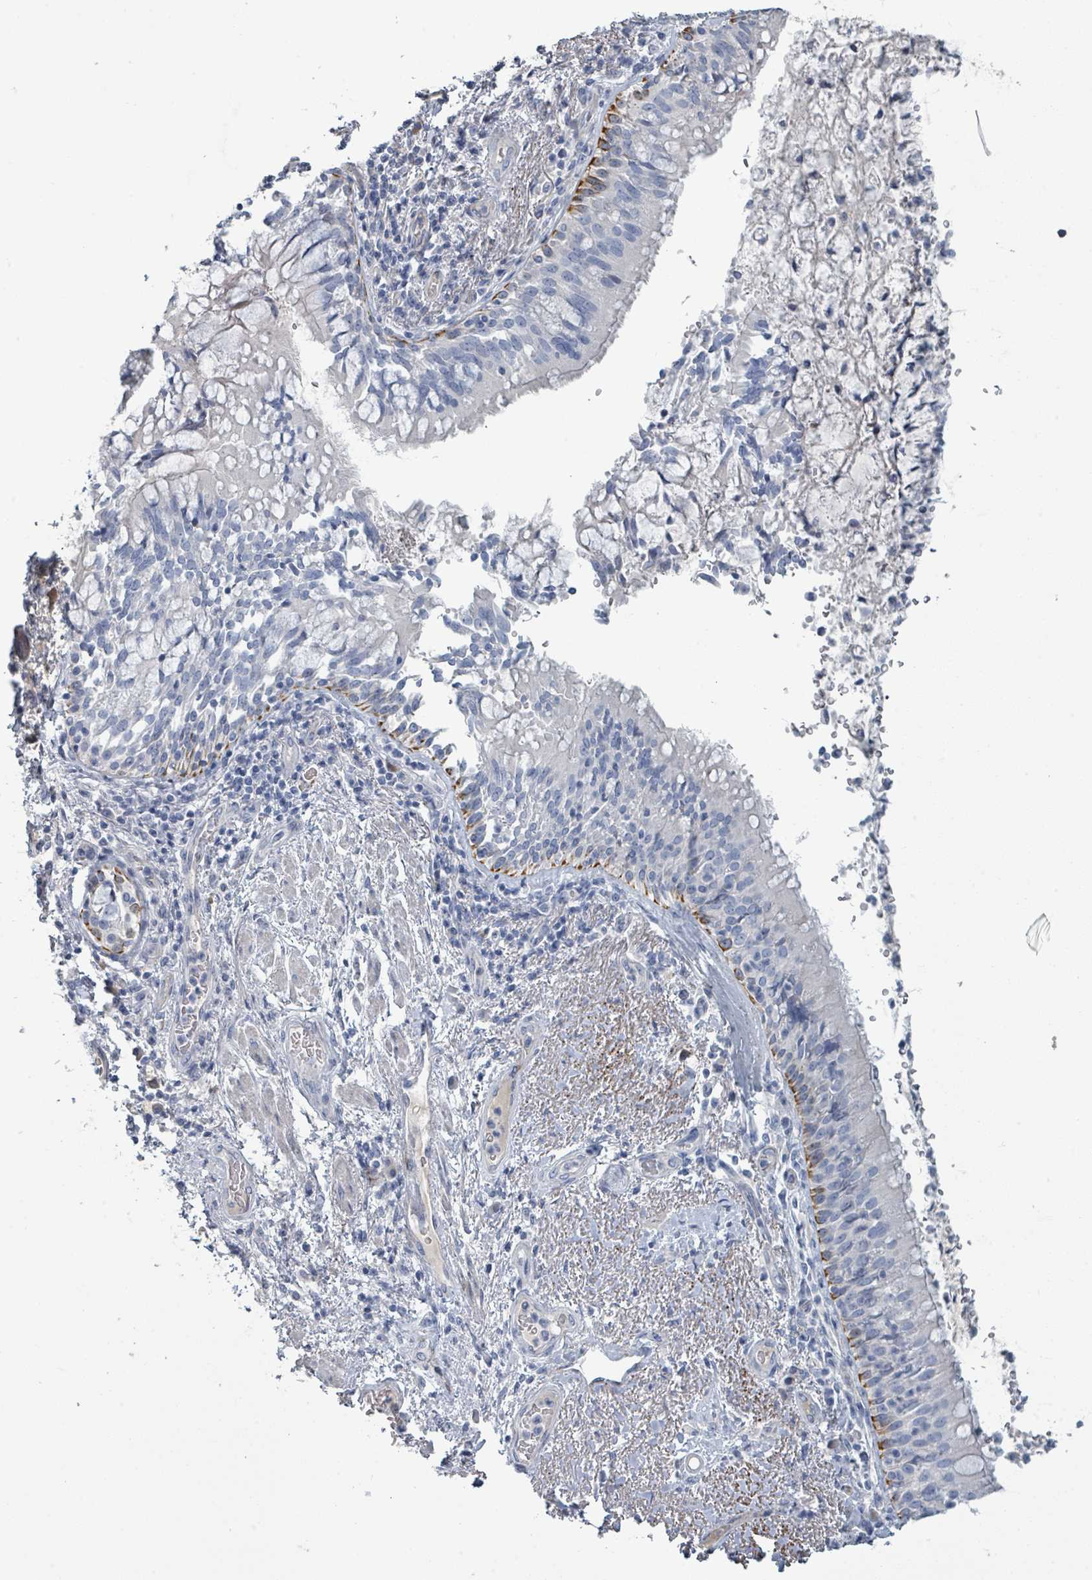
{"staining": {"intensity": "strong", "quantity": "25%-75%", "location": "cytoplasmic/membranous"}, "tissue": "bronchus", "cell_type": "Respiratory epithelial cells", "image_type": "normal", "snomed": [{"axis": "morphology", "description": "Normal tissue, NOS"}, {"axis": "topography", "description": "Cartilage tissue"}, {"axis": "topography", "description": "Bronchus"}], "caption": "Strong cytoplasmic/membranous positivity is identified in approximately 25%-75% of respiratory epithelial cells in normal bronchus.", "gene": "RAB33B", "patient": {"sex": "male", "age": 63}}